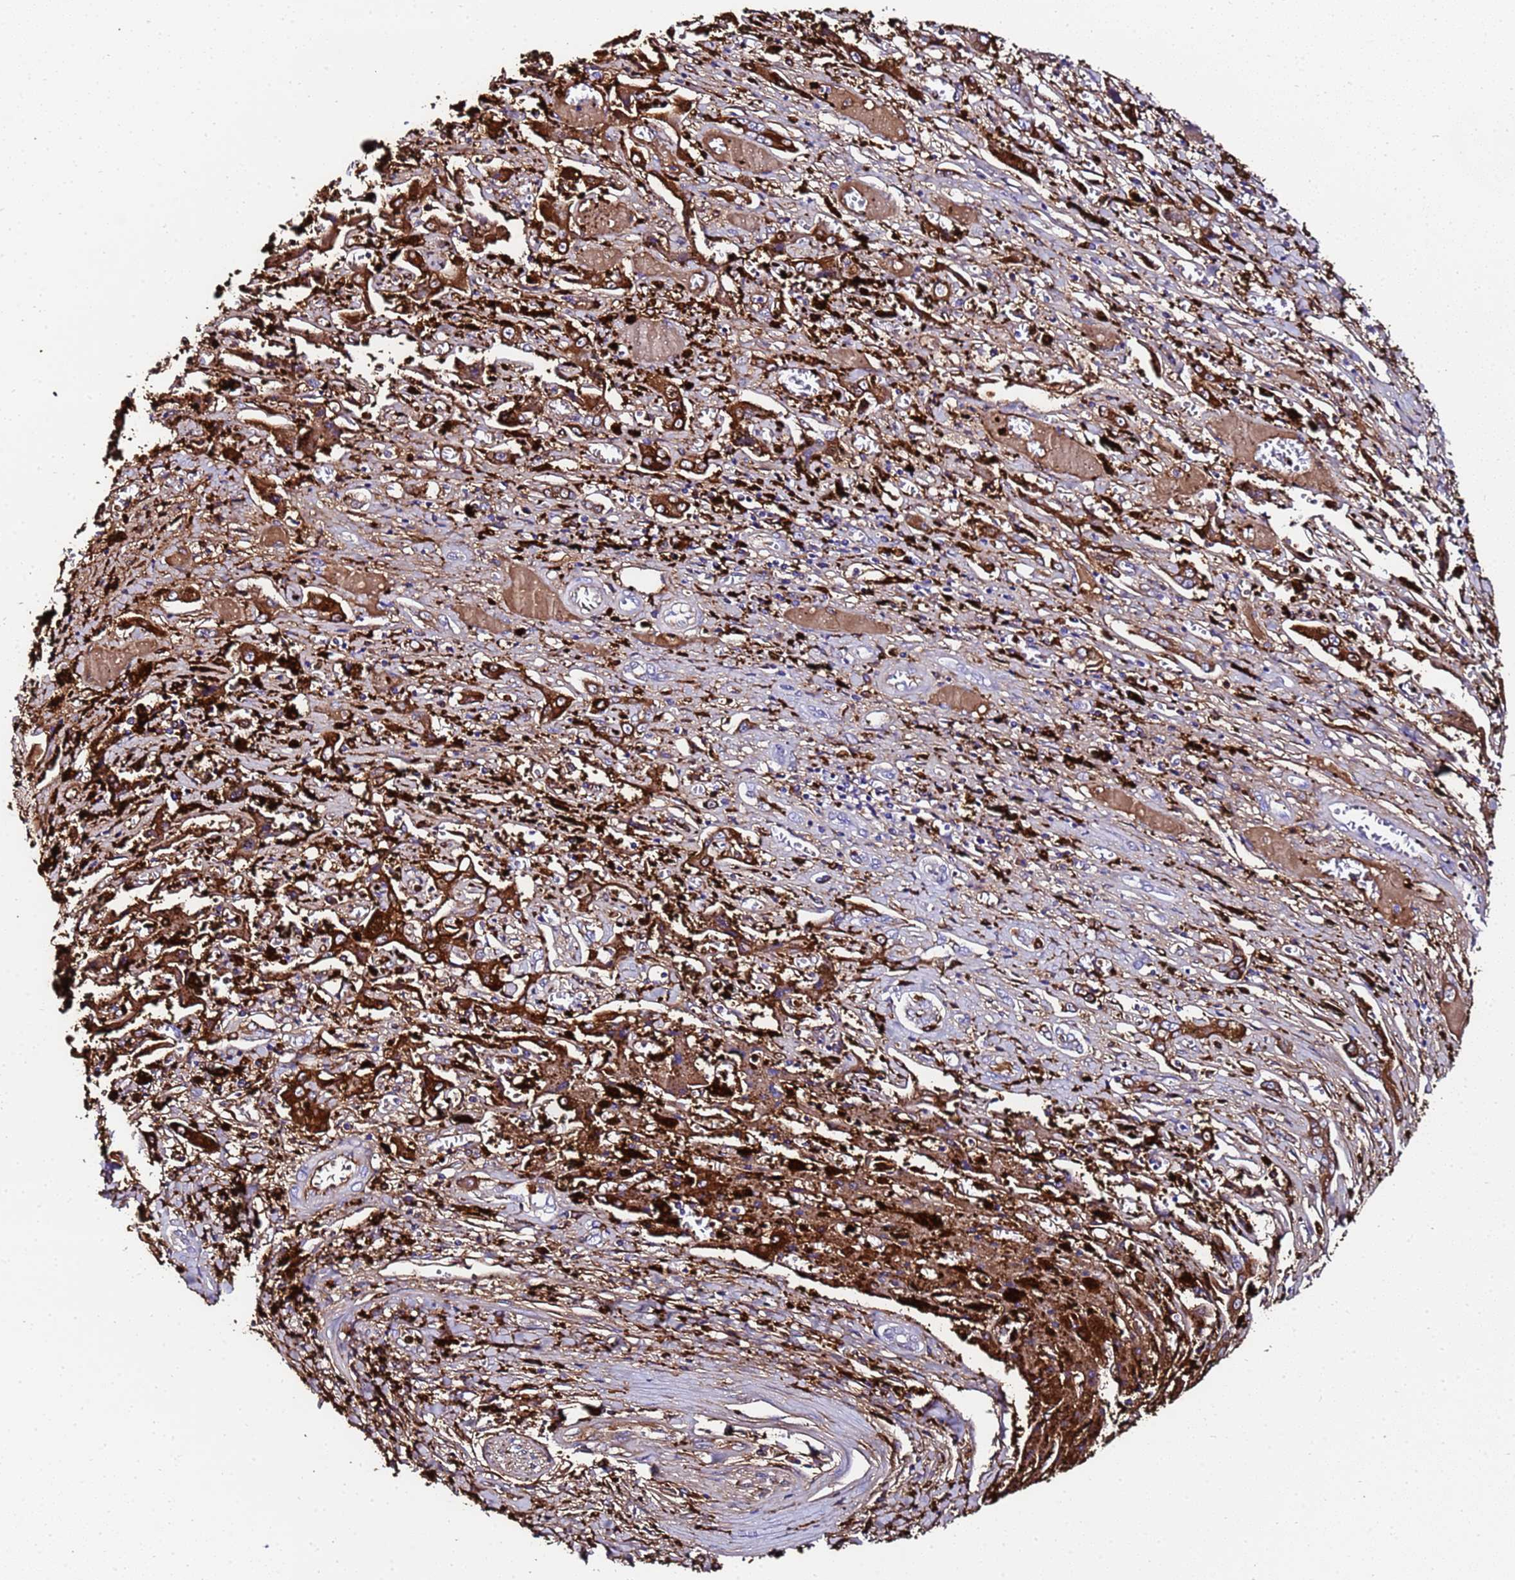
{"staining": {"intensity": "moderate", "quantity": ">75%", "location": "cytoplasmic/membranous"}, "tissue": "liver cancer", "cell_type": "Tumor cells", "image_type": "cancer", "snomed": [{"axis": "morphology", "description": "Cholangiocarcinoma"}, {"axis": "topography", "description": "Liver"}], "caption": "DAB (3,3'-diaminobenzidine) immunohistochemical staining of human liver cholangiocarcinoma exhibits moderate cytoplasmic/membranous protein expression in about >75% of tumor cells.", "gene": "FTL", "patient": {"sex": "male", "age": 67}}